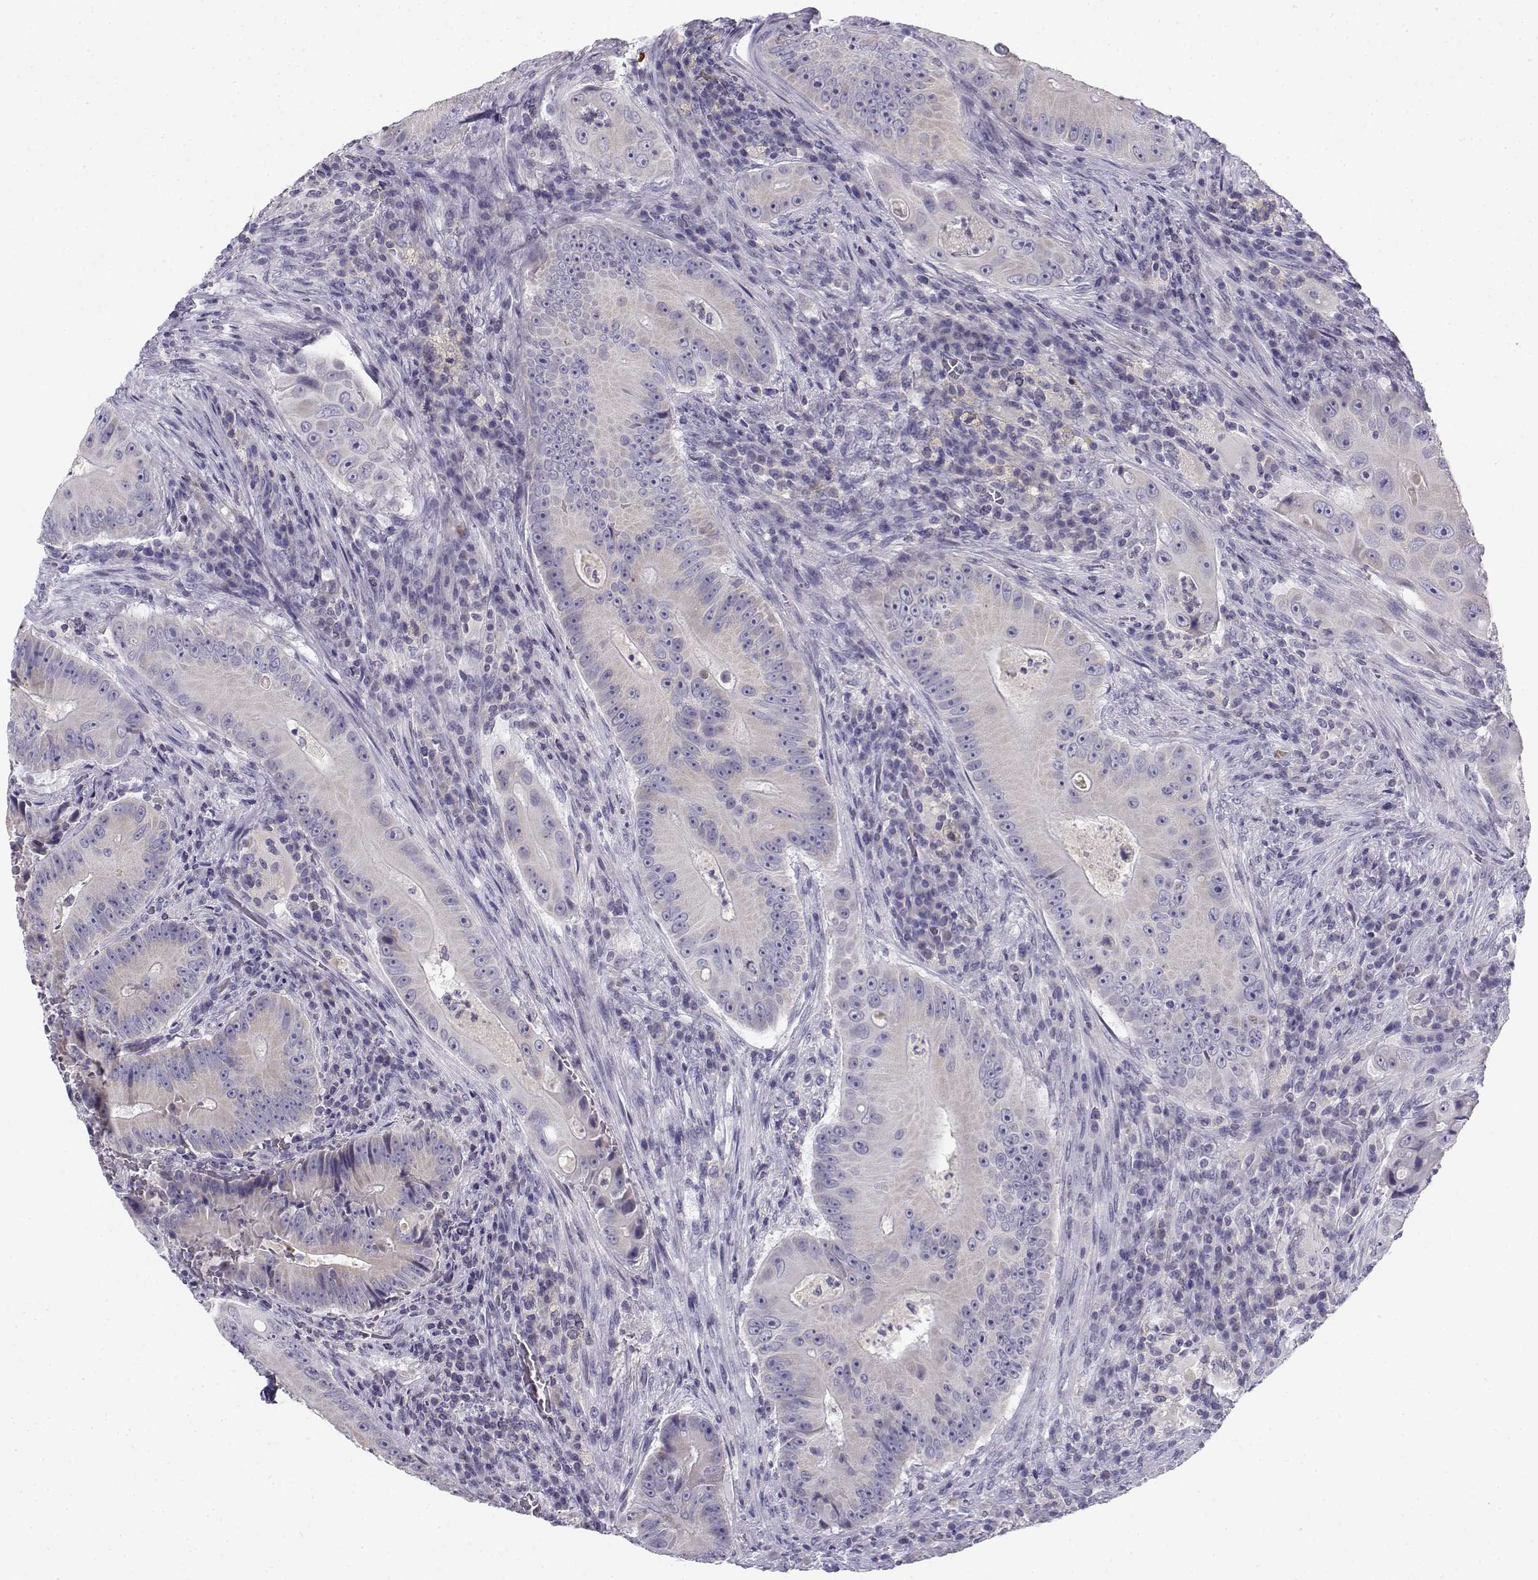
{"staining": {"intensity": "negative", "quantity": "none", "location": "none"}, "tissue": "colorectal cancer", "cell_type": "Tumor cells", "image_type": "cancer", "snomed": [{"axis": "morphology", "description": "Adenocarcinoma, NOS"}, {"axis": "topography", "description": "Colon"}], "caption": "The histopathology image reveals no significant expression in tumor cells of colorectal cancer (adenocarcinoma).", "gene": "FAM166A", "patient": {"sex": "female", "age": 86}}